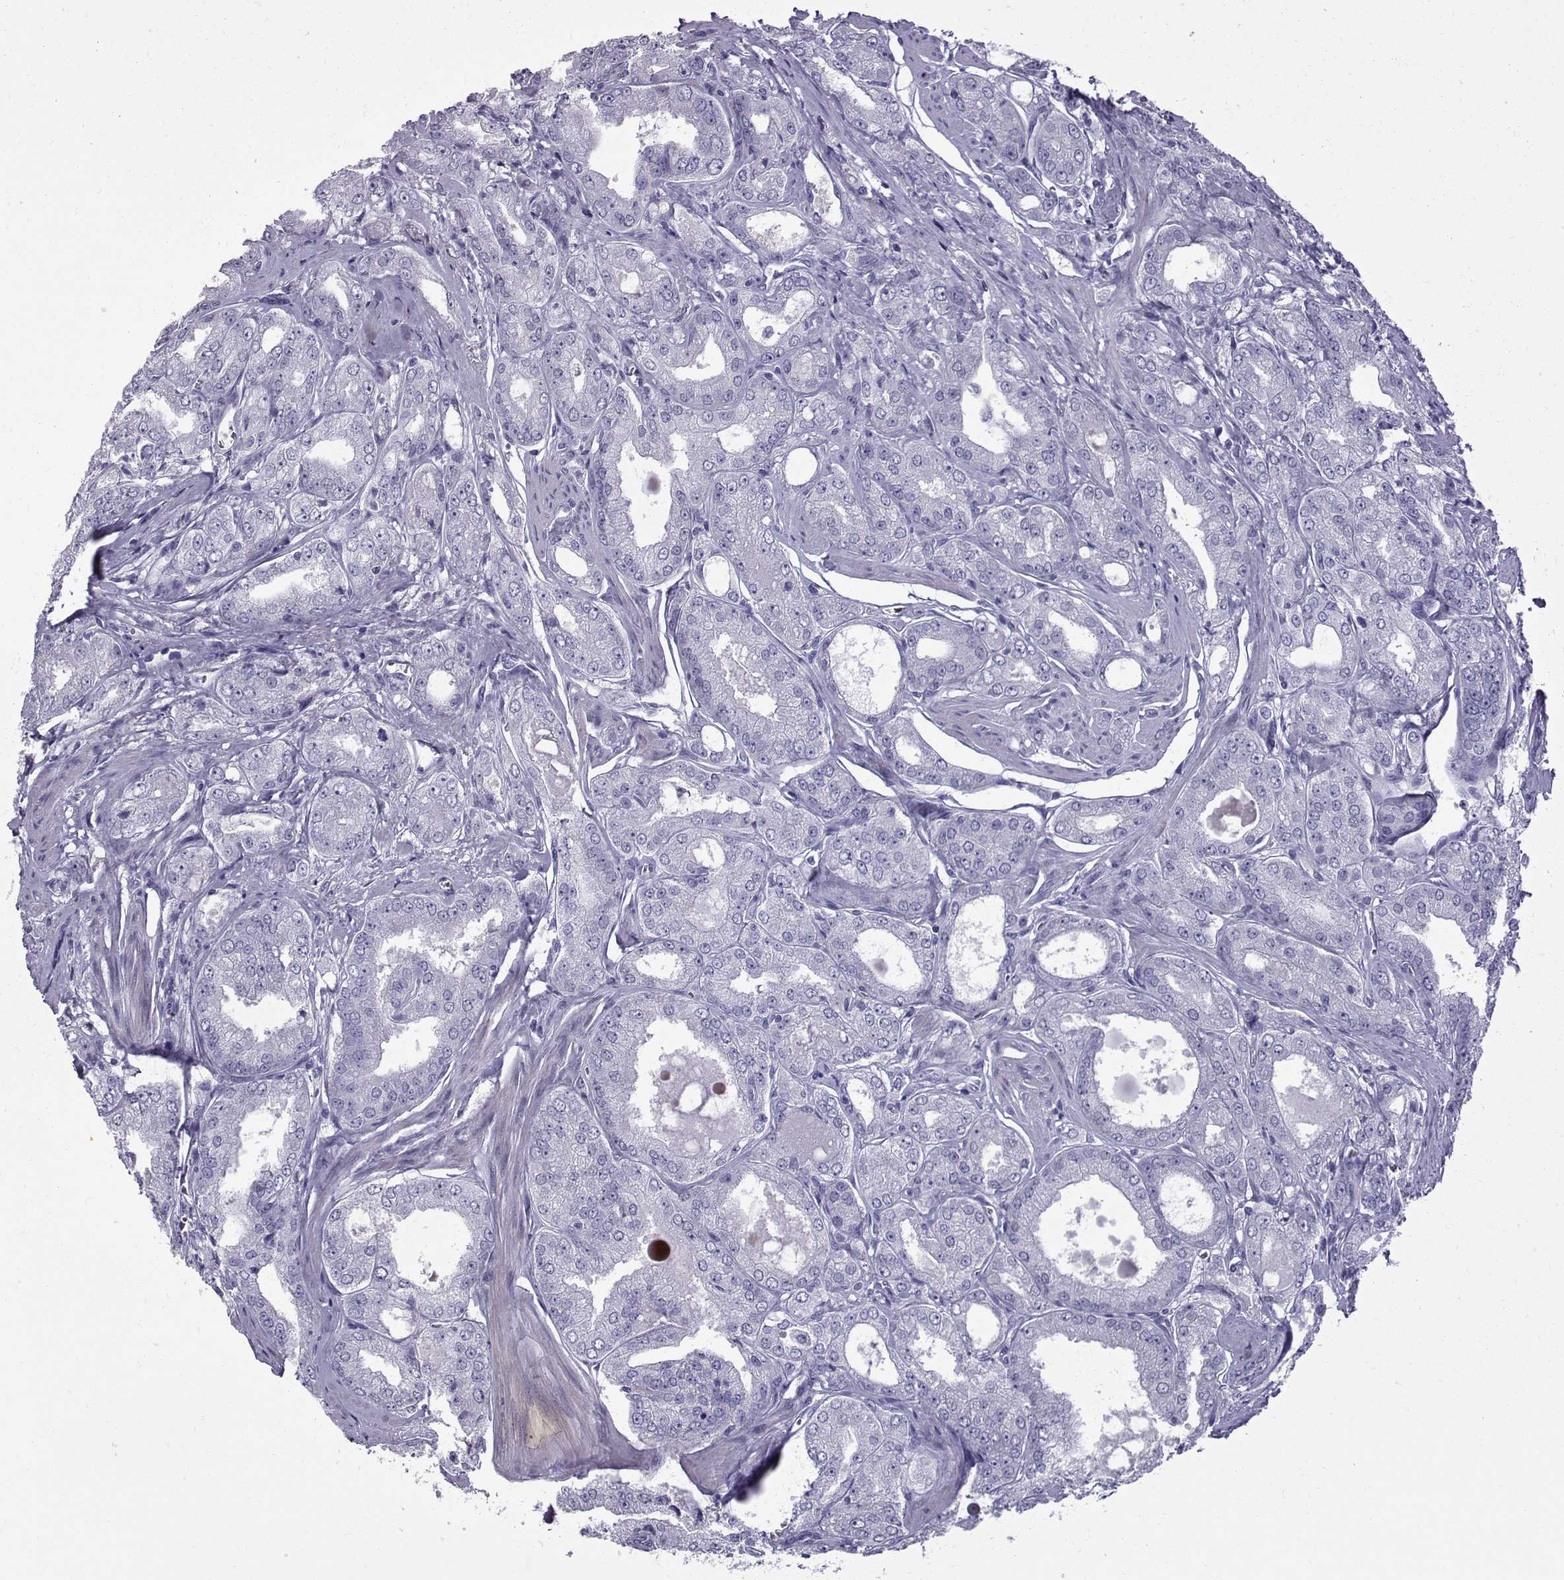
{"staining": {"intensity": "negative", "quantity": "none", "location": "none"}, "tissue": "prostate cancer", "cell_type": "Tumor cells", "image_type": "cancer", "snomed": [{"axis": "morphology", "description": "Adenocarcinoma, NOS"}, {"axis": "morphology", "description": "Adenocarcinoma, High grade"}, {"axis": "topography", "description": "Prostate"}], "caption": "This histopathology image is of prostate adenocarcinoma stained with immunohistochemistry to label a protein in brown with the nuclei are counter-stained blue. There is no expression in tumor cells. Nuclei are stained in blue.", "gene": "DMRT3", "patient": {"sex": "male", "age": 70}}